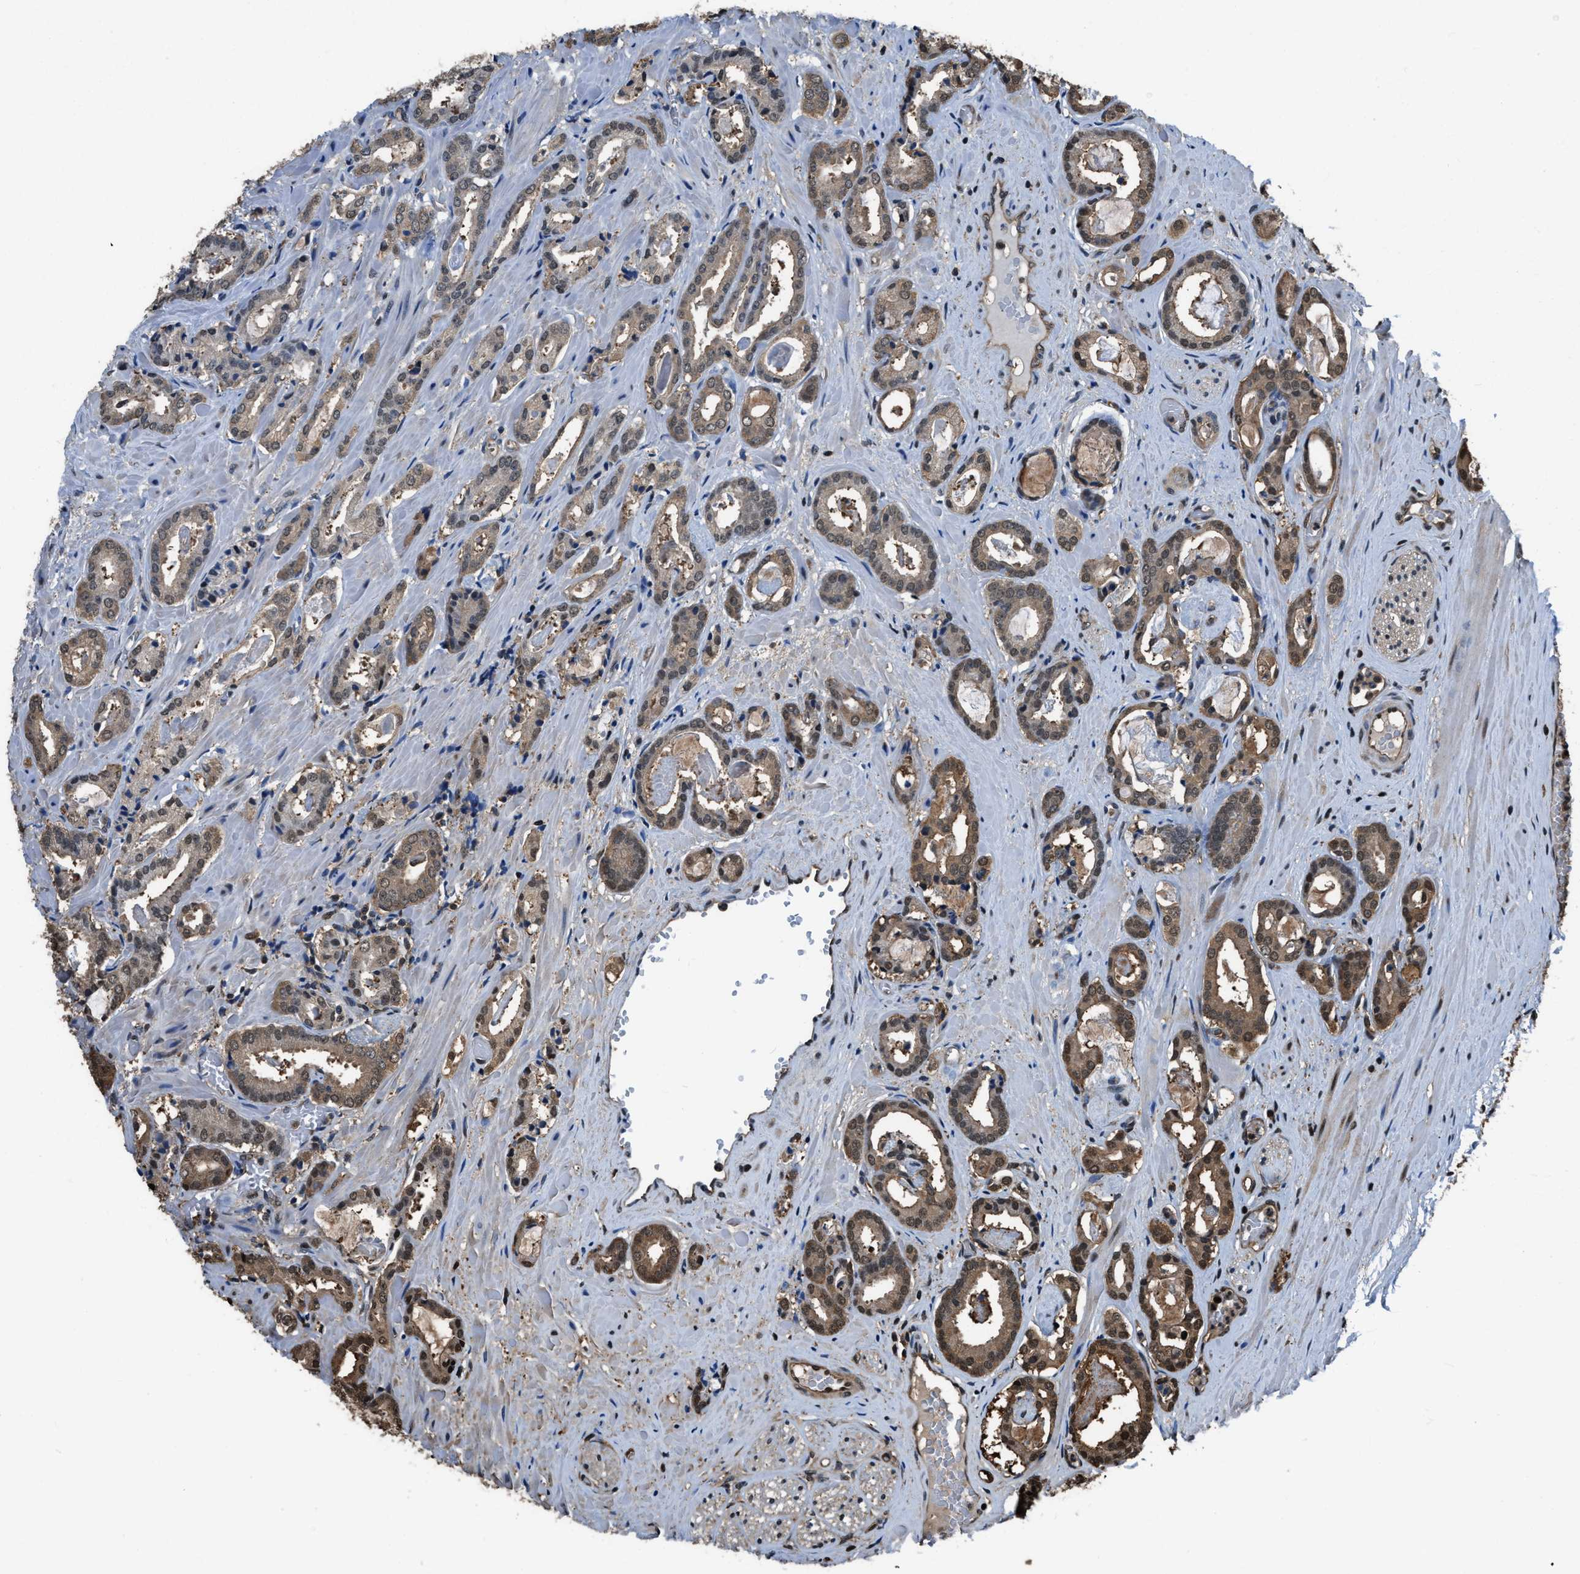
{"staining": {"intensity": "moderate", "quantity": ">75%", "location": "cytoplasmic/membranous,nuclear"}, "tissue": "prostate cancer", "cell_type": "Tumor cells", "image_type": "cancer", "snomed": [{"axis": "morphology", "description": "Adenocarcinoma, Low grade"}, {"axis": "topography", "description": "Prostate"}], "caption": "This micrograph displays prostate cancer stained with immunohistochemistry to label a protein in brown. The cytoplasmic/membranous and nuclear of tumor cells show moderate positivity for the protein. Nuclei are counter-stained blue.", "gene": "FNTA", "patient": {"sex": "male", "age": 53}}